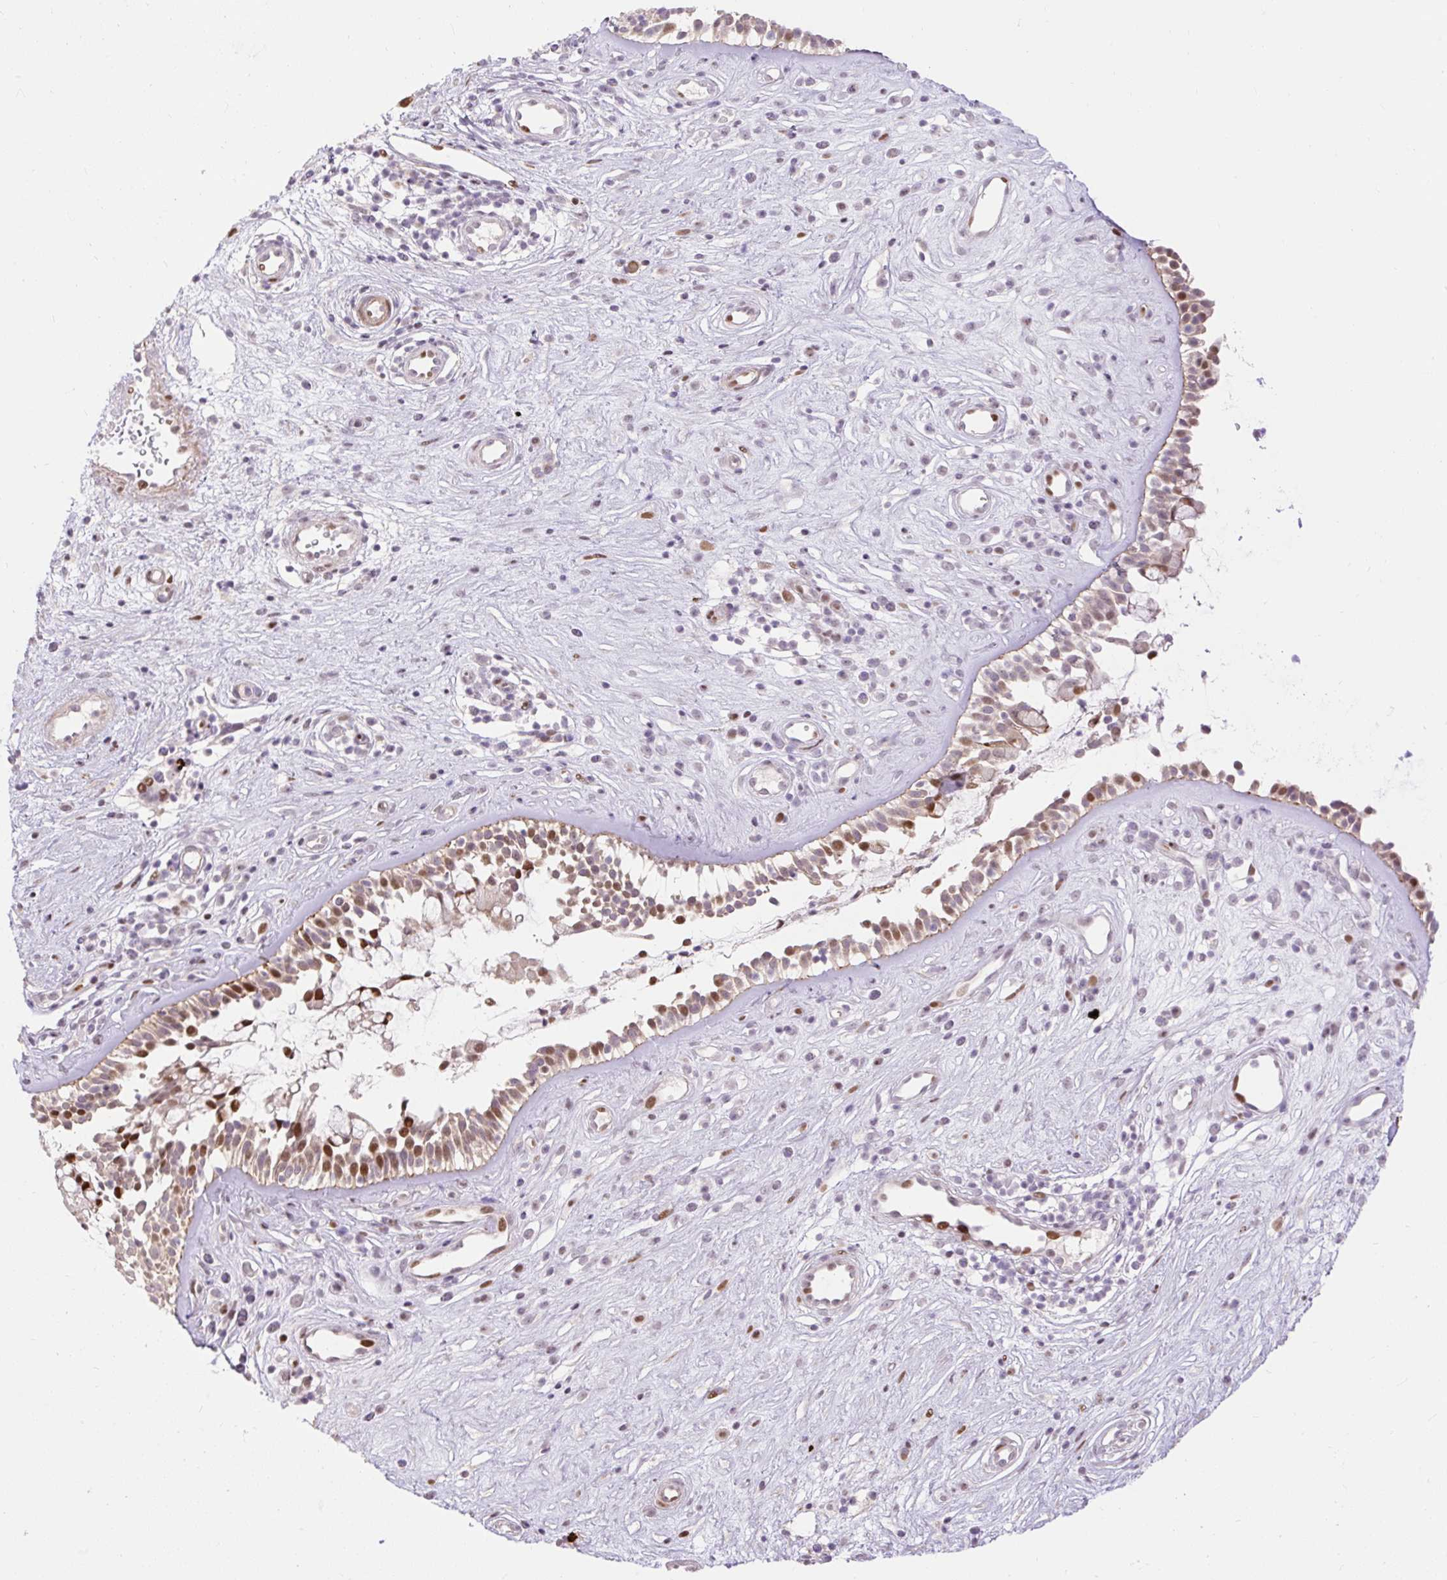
{"staining": {"intensity": "moderate", "quantity": ">75%", "location": "nuclear"}, "tissue": "nasopharynx", "cell_type": "Respiratory epithelial cells", "image_type": "normal", "snomed": [{"axis": "morphology", "description": "Normal tissue, NOS"}, {"axis": "topography", "description": "Nasopharynx"}], "caption": "This micrograph demonstrates immunohistochemistry (IHC) staining of unremarkable human nasopharynx, with medium moderate nuclear positivity in about >75% of respiratory epithelial cells.", "gene": "RIPPLY3", "patient": {"sex": "male", "age": 32}}